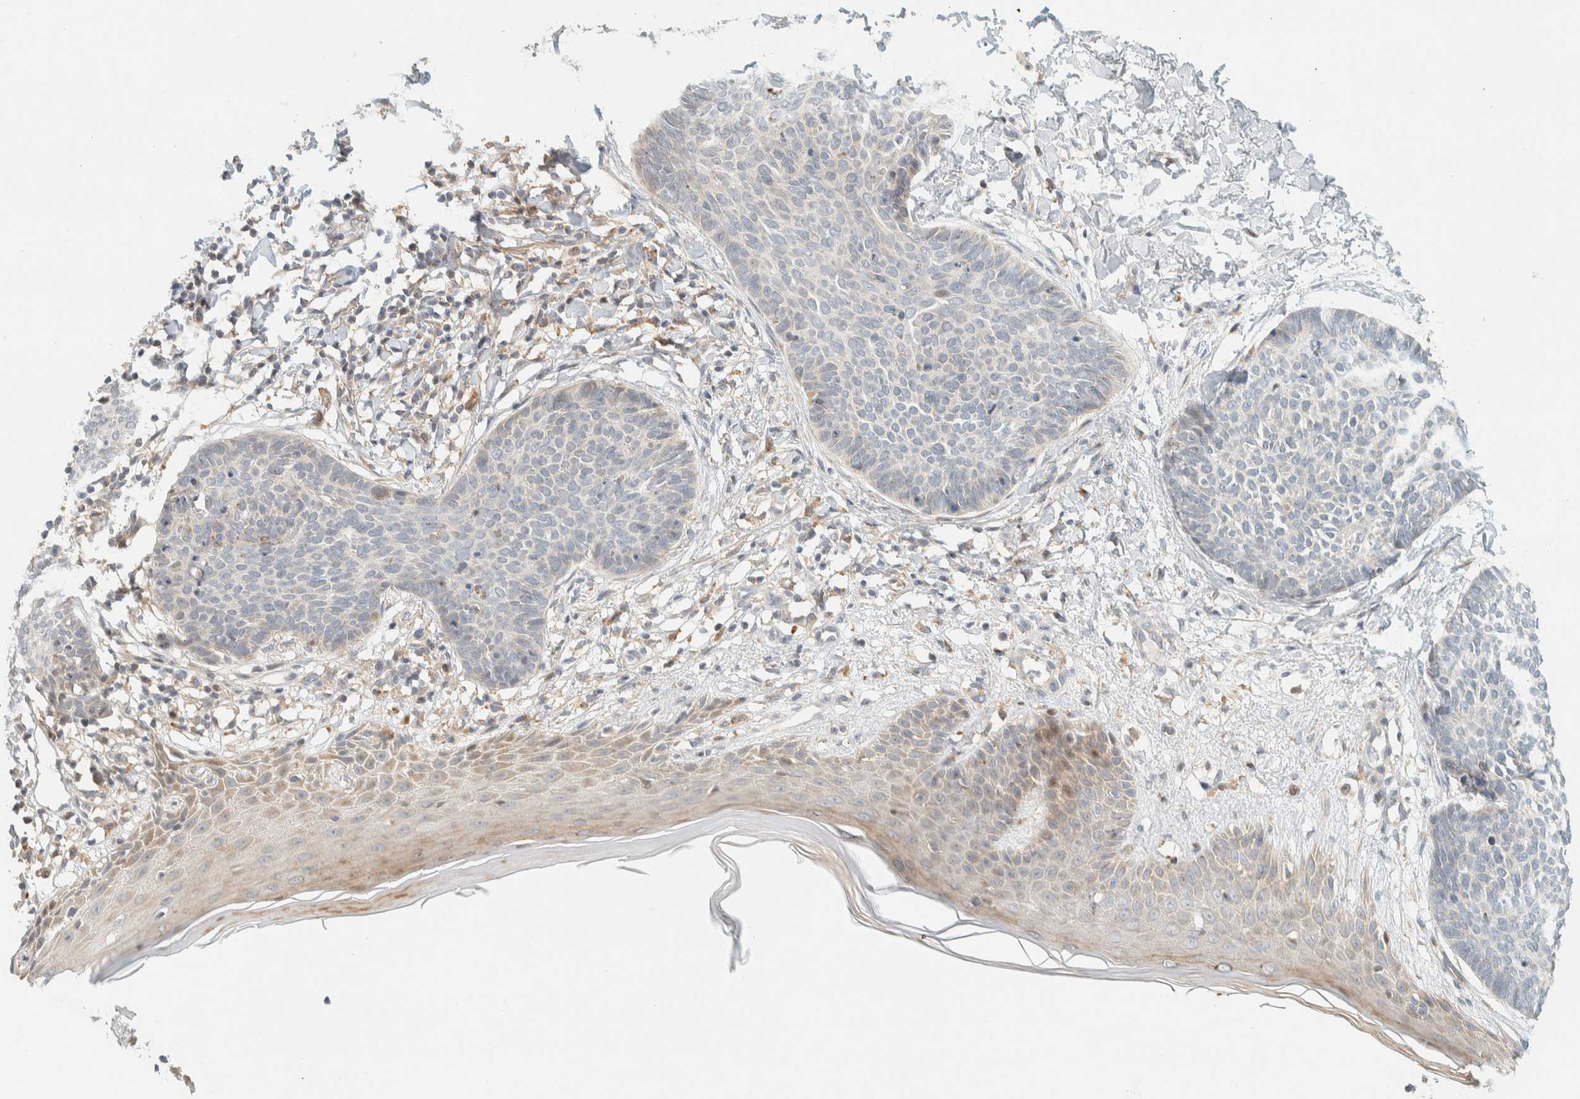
{"staining": {"intensity": "negative", "quantity": "none", "location": "none"}, "tissue": "skin cancer", "cell_type": "Tumor cells", "image_type": "cancer", "snomed": [{"axis": "morphology", "description": "Normal tissue, NOS"}, {"axis": "morphology", "description": "Basal cell carcinoma"}, {"axis": "topography", "description": "Skin"}], "caption": "Photomicrograph shows no significant protein expression in tumor cells of skin basal cell carcinoma.", "gene": "CCDC171", "patient": {"sex": "male", "age": 50}}